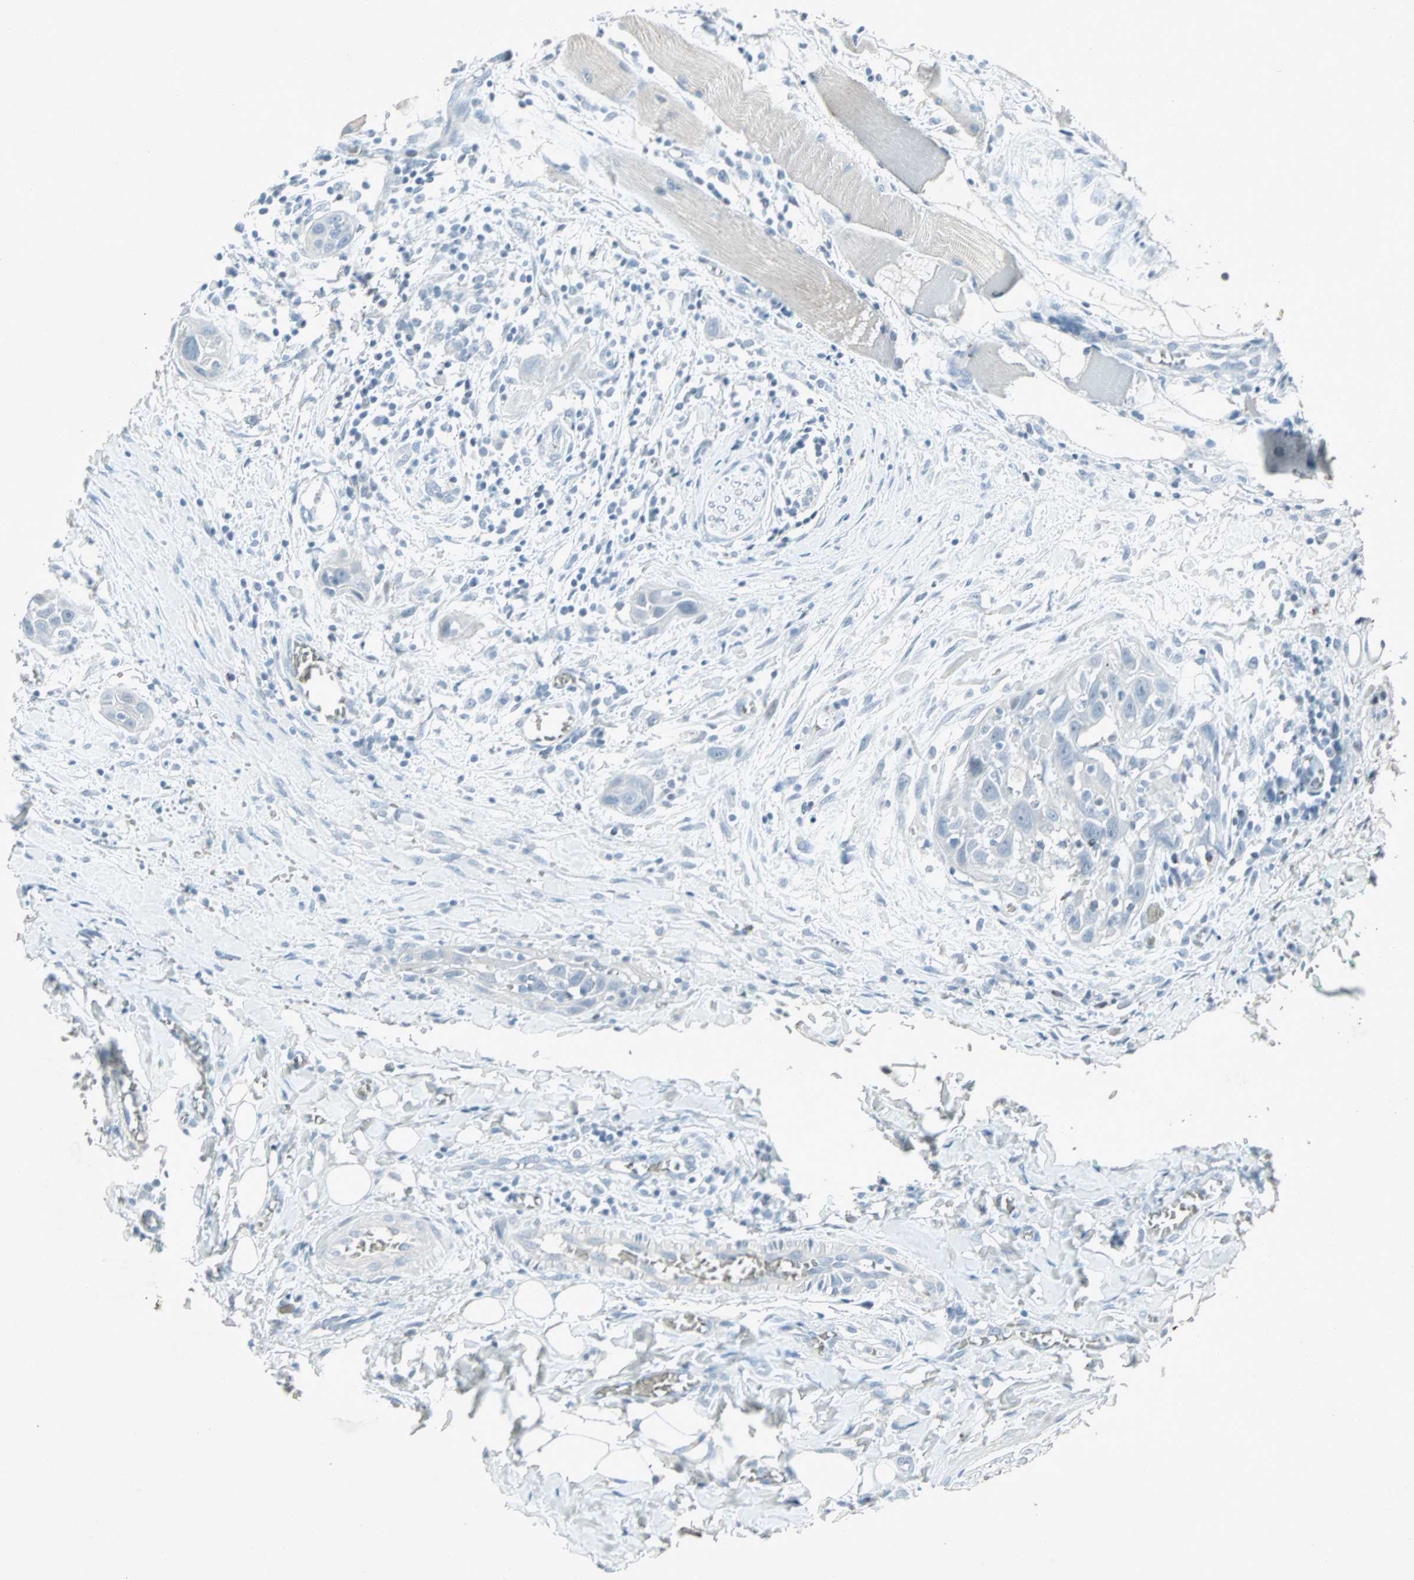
{"staining": {"intensity": "negative", "quantity": "none", "location": "none"}, "tissue": "head and neck cancer", "cell_type": "Tumor cells", "image_type": "cancer", "snomed": [{"axis": "morphology", "description": "Normal tissue, NOS"}, {"axis": "morphology", "description": "Squamous cell carcinoma, NOS"}, {"axis": "topography", "description": "Oral tissue"}, {"axis": "topography", "description": "Head-Neck"}], "caption": "Tumor cells are negative for brown protein staining in squamous cell carcinoma (head and neck).", "gene": "LANCL3", "patient": {"sex": "female", "age": 50}}